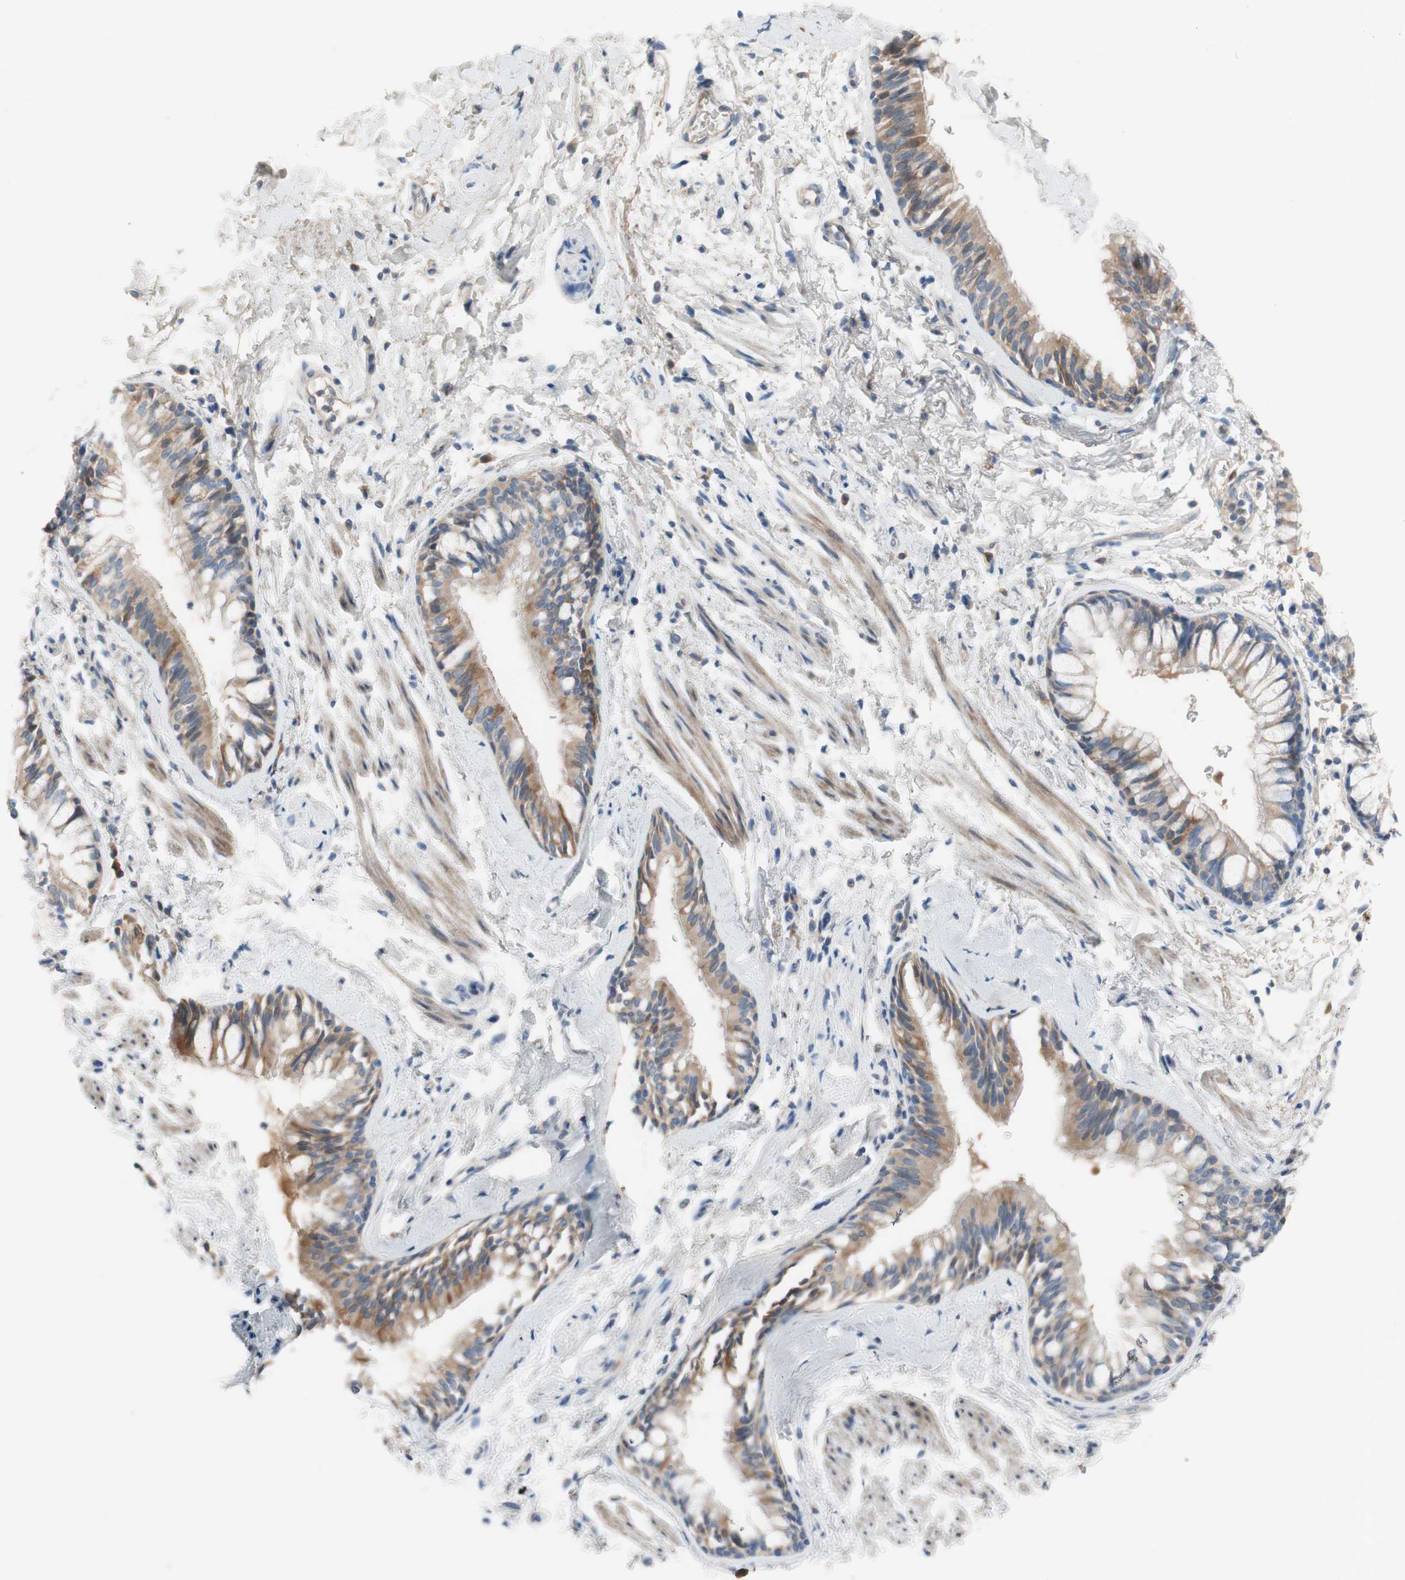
{"staining": {"intensity": "negative", "quantity": "none", "location": "none"}, "tissue": "adipose tissue", "cell_type": "Adipocytes", "image_type": "normal", "snomed": [{"axis": "morphology", "description": "Normal tissue, NOS"}, {"axis": "topography", "description": "Cartilage tissue"}, {"axis": "topography", "description": "Bronchus"}], "caption": "This is an immunohistochemistry image of benign adipose tissue. There is no positivity in adipocytes.", "gene": "FDFT1", "patient": {"sex": "female", "age": 73}}